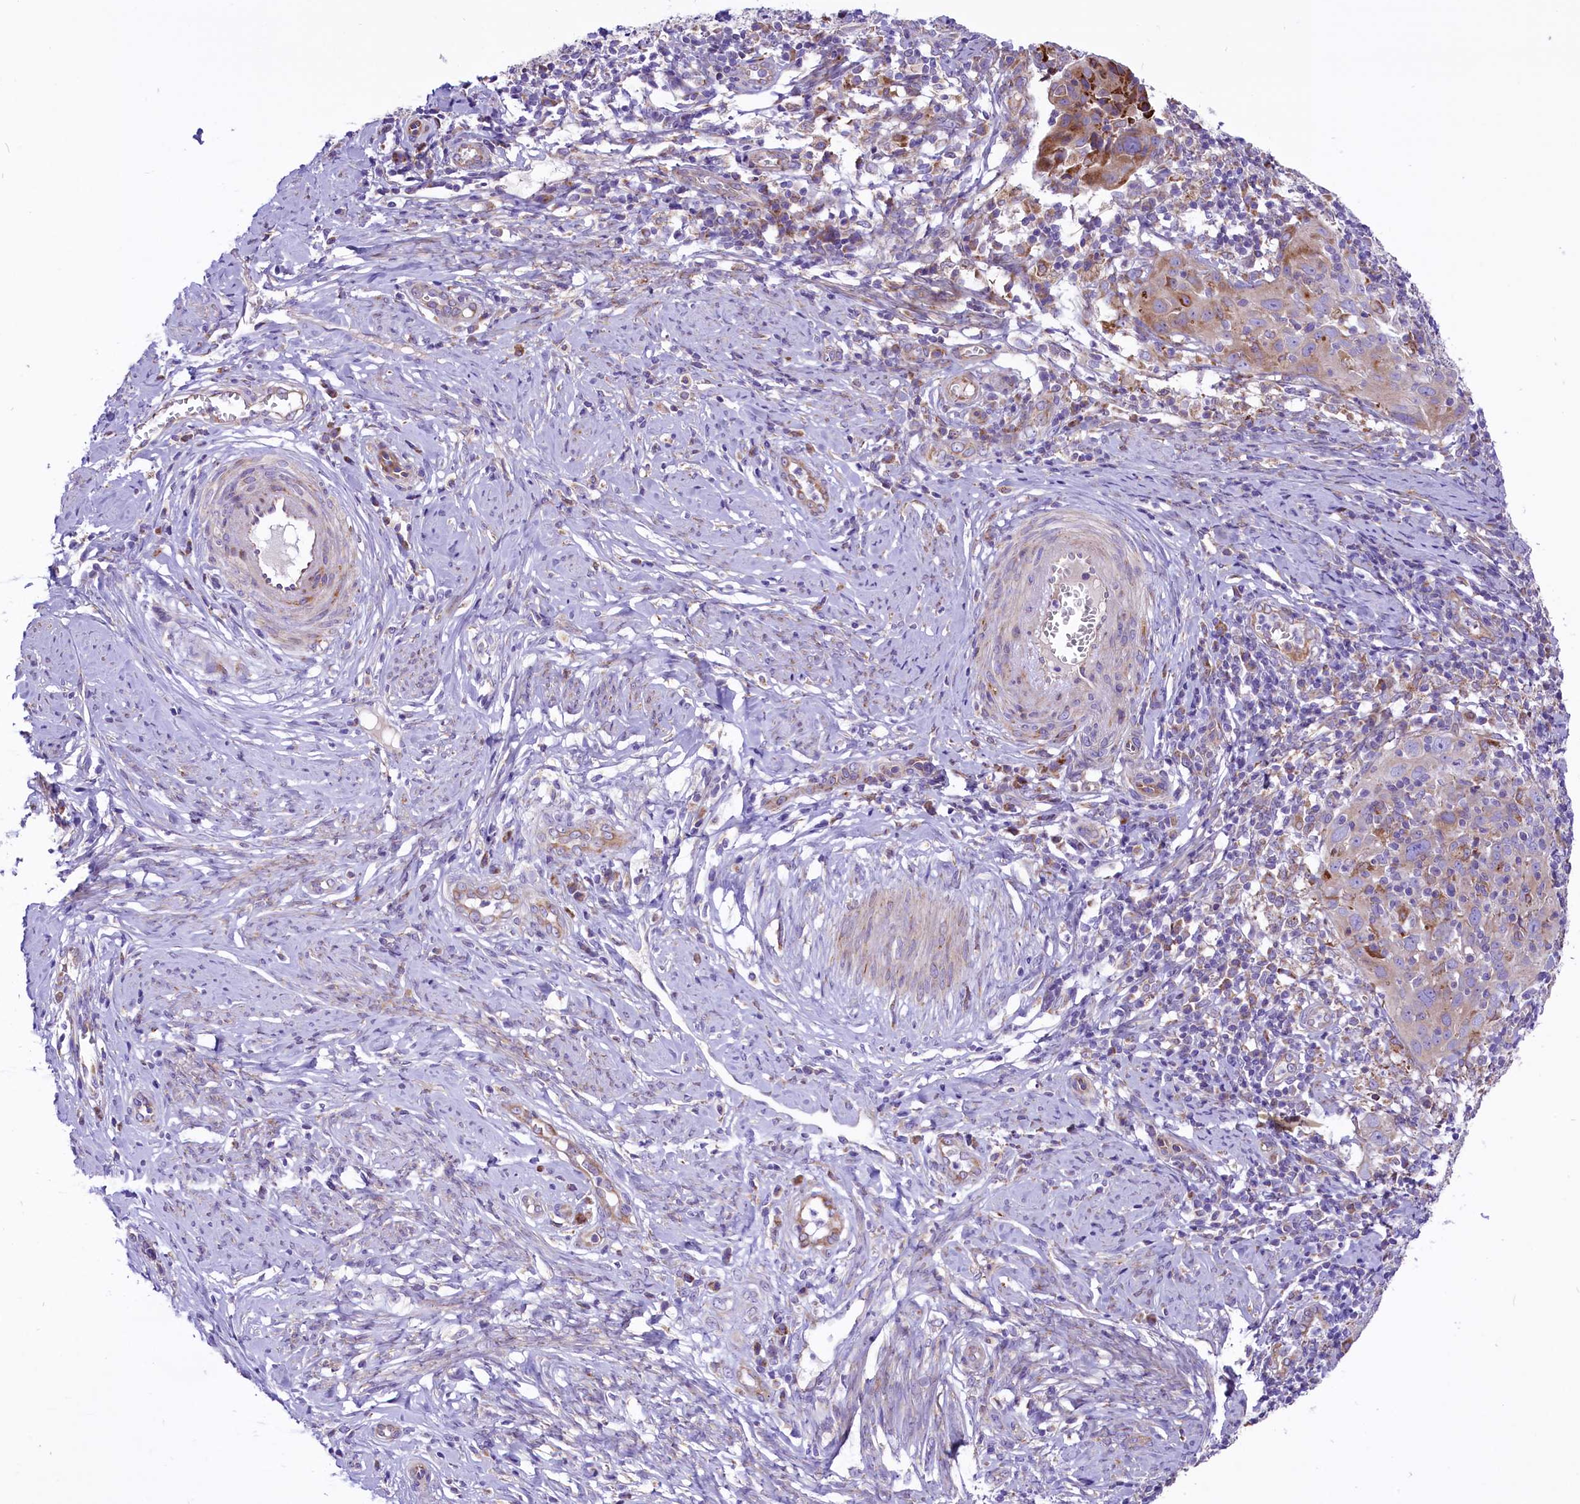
{"staining": {"intensity": "moderate", "quantity": "<25%", "location": "cytoplasmic/membranous"}, "tissue": "cervical cancer", "cell_type": "Tumor cells", "image_type": "cancer", "snomed": [{"axis": "morphology", "description": "Normal tissue, NOS"}, {"axis": "morphology", "description": "Squamous cell carcinoma, NOS"}, {"axis": "topography", "description": "Cervix"}], "caption": "DAB (3,3'-diaminobenzidine) immunohistochemical staining of human squamous cell carcinoma (cervical) exhibits moderate cytoplasmic/membranous protein positivity in about <25% of tumor cells.", "gene": "PTPRU", "patient": {"sex": "female", "age": 31}}